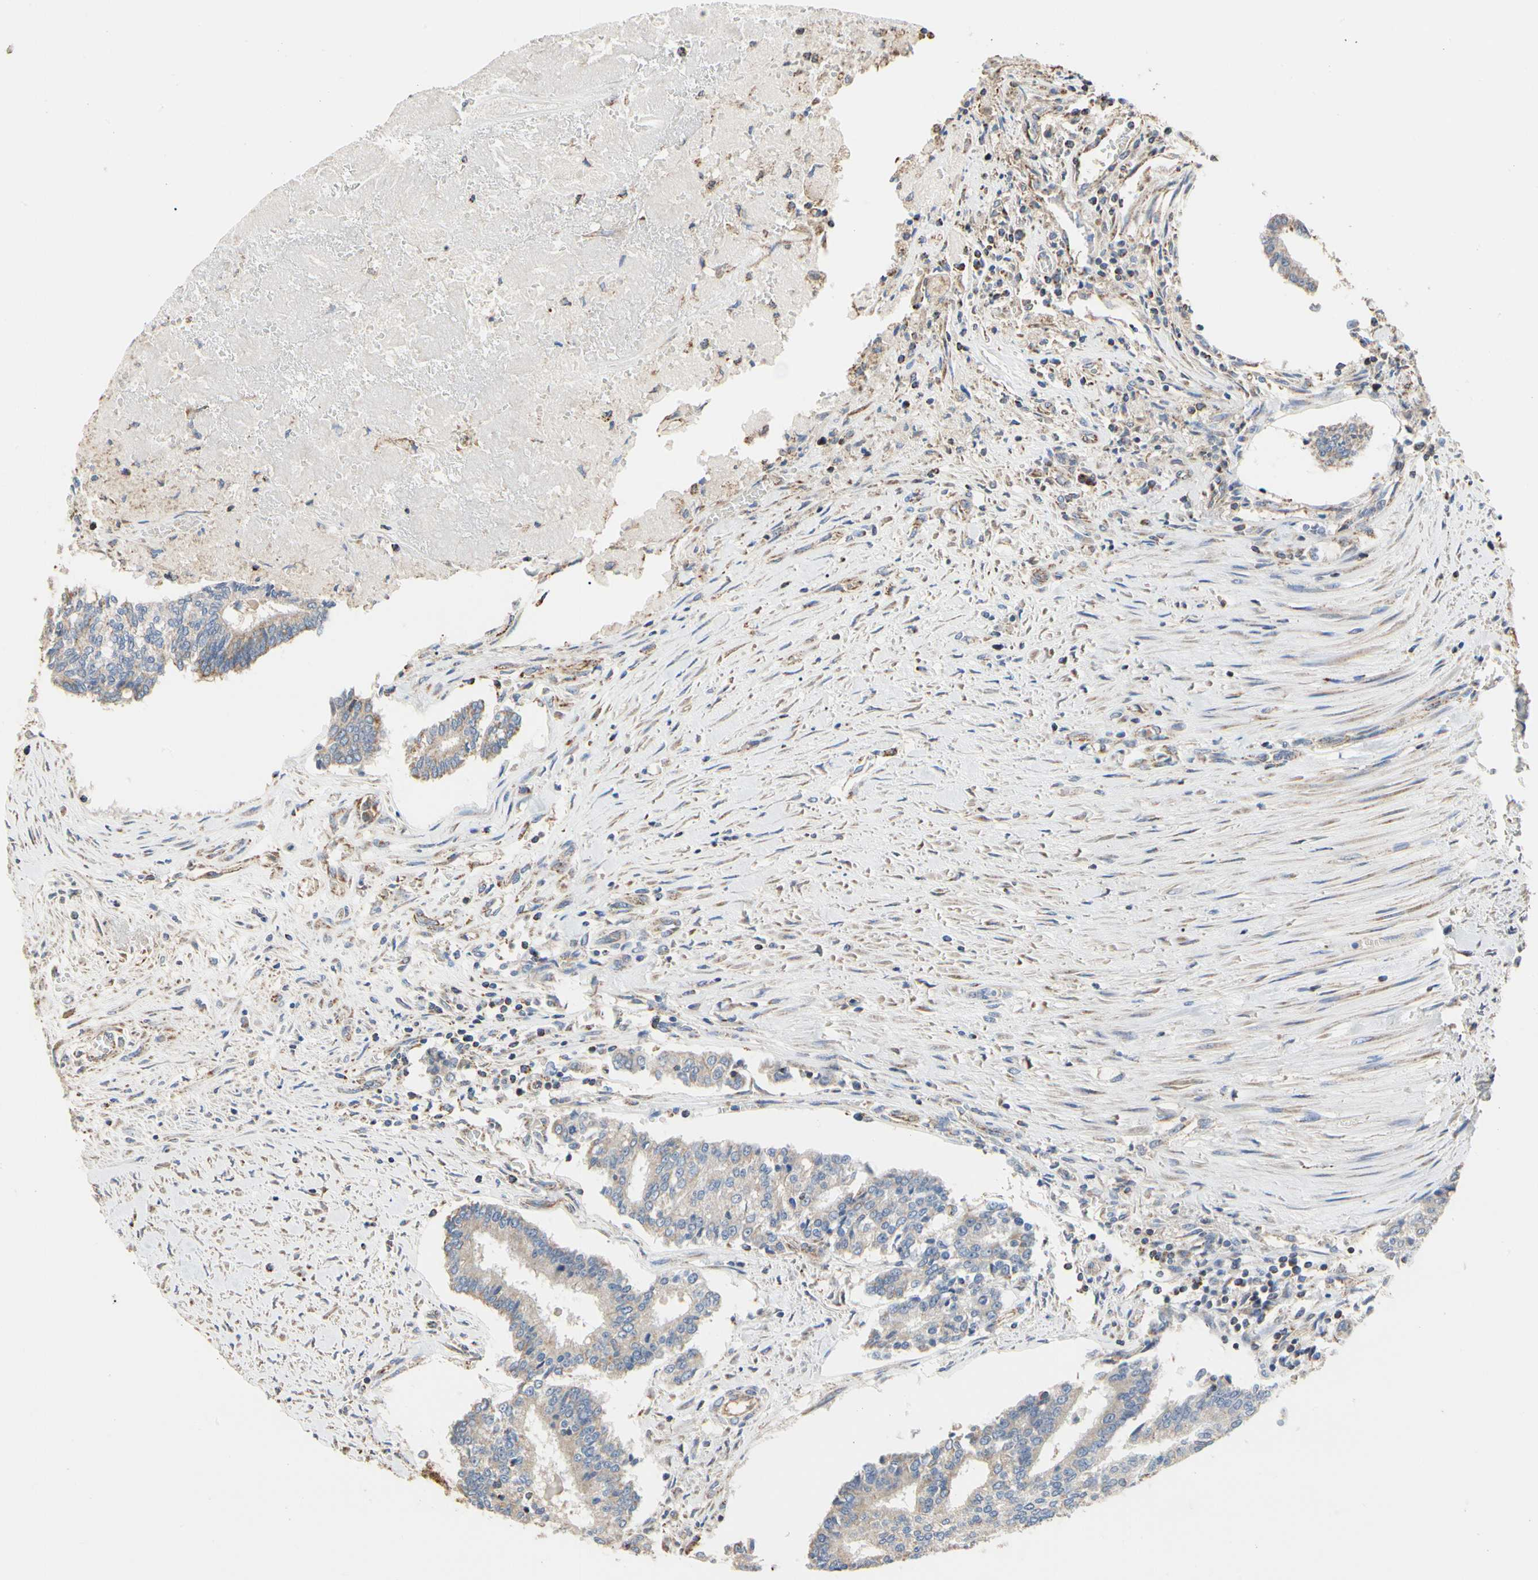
{"staining": {"intensity": "weak", "quantity": "25%-75%", "location": "cytoplasmic/membranous"}, "tissue": "prostate cancer", "cell_type": "Tumor cells", "image_type": "cancer", "snomed": [{"axis": "morphology", "description": "Adenocarcinoma, High grade"}, {"axis": "topography", "description": "Prostate"}], "caption": "Adenocarcinoma (high-grade) (prostate) stained for a protein shows weak cytoplasmic/membranous positivity in tumor cells.", "gene": "TUBA1A", "patient": {"sex": "male", "age": 55}}